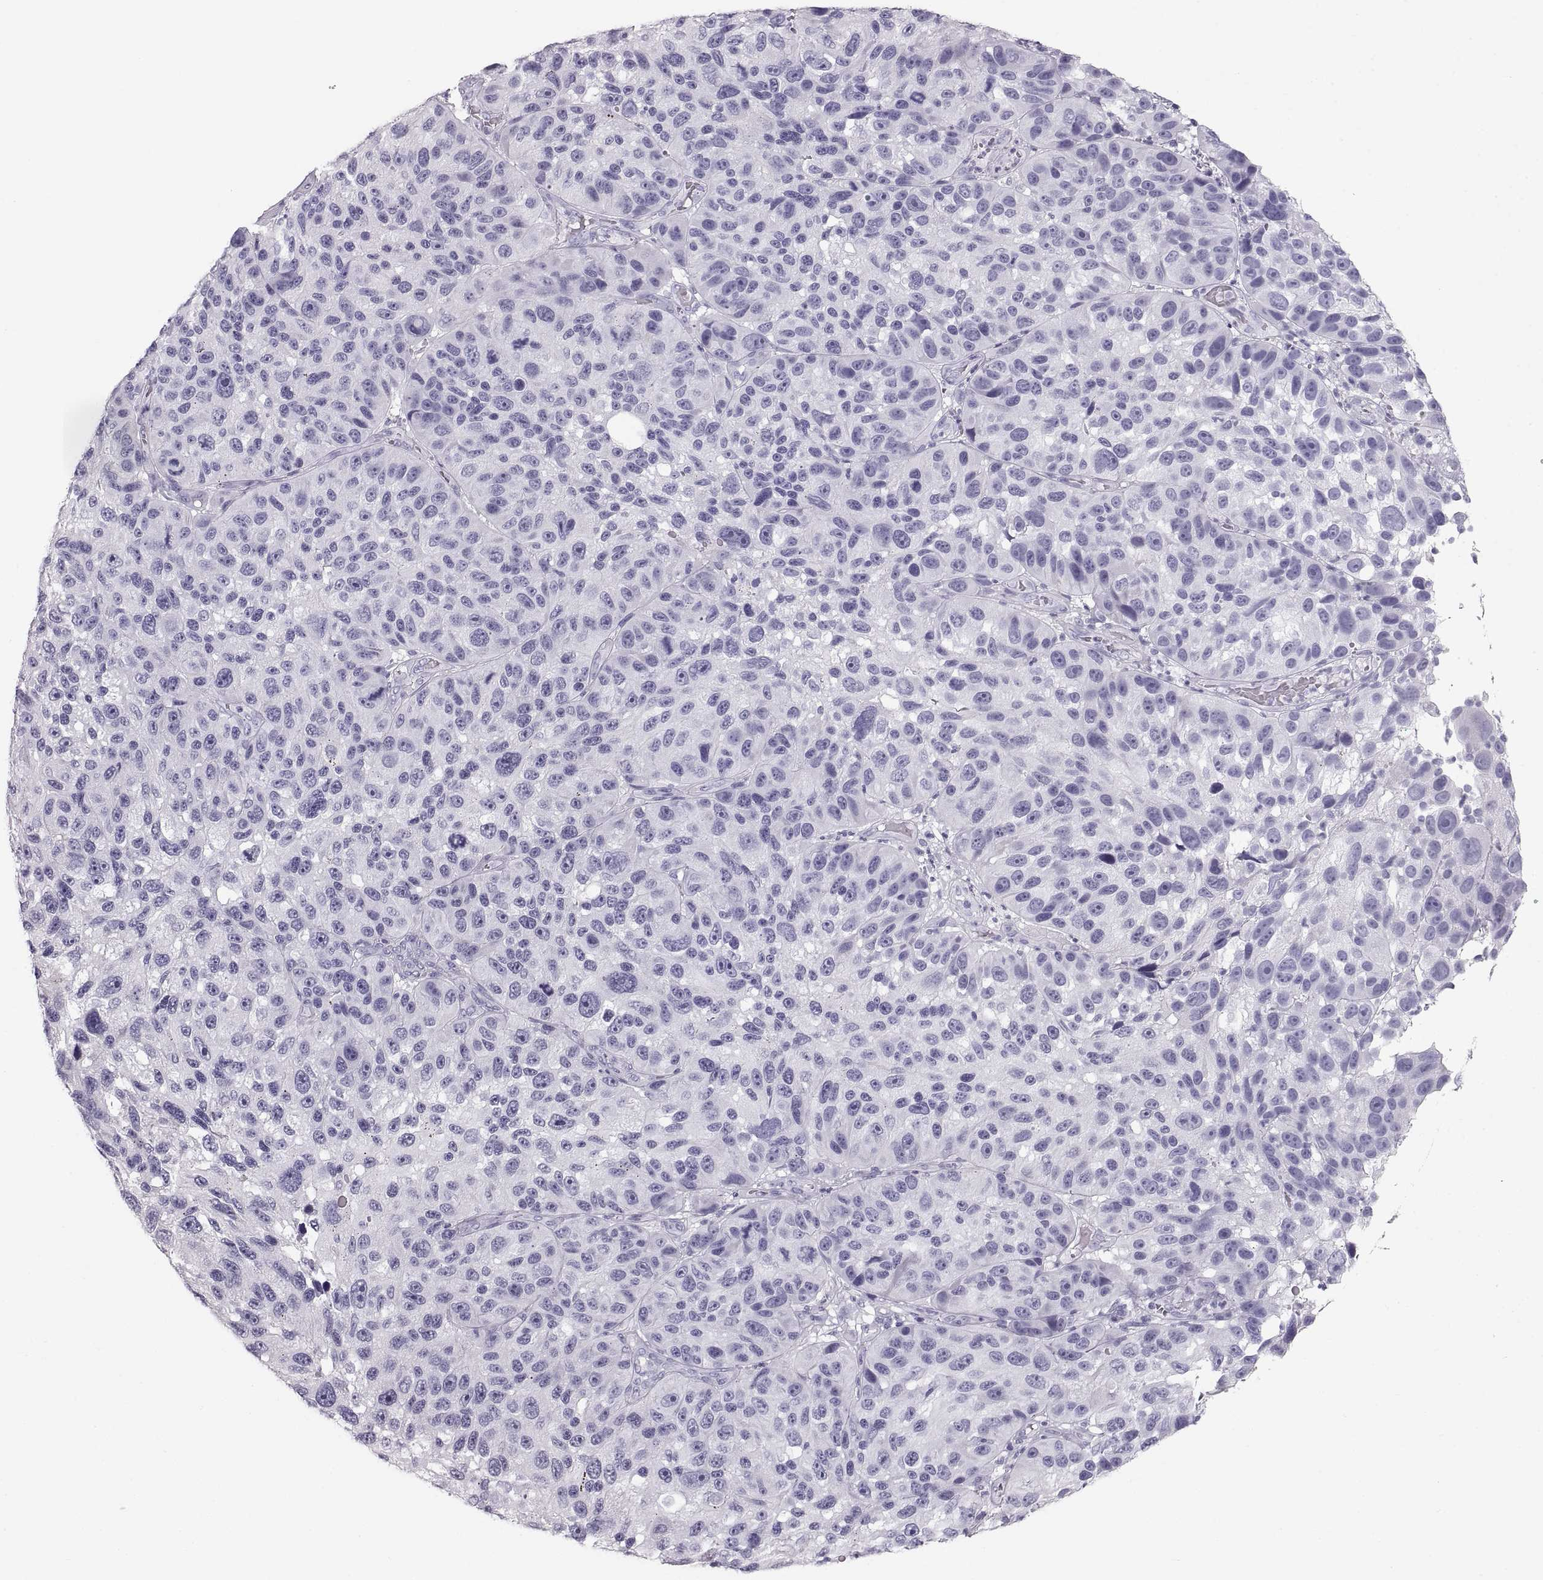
{"staining": {"intensity": "negative", "quantity": "none", "location": "none"}, "tissue": "melanoma", "cell_type": "Tumor cells", "image_type": "cancer", "snomed": [{"axis": "morphology", "description": "Malignant melanoma, NOS"}, {"axis": "topography", "description": "Skin"}], "caption": "The IHC histopathology image has no significant staining in tumor cells of melanoma tissue. (Brightfield microscopy of DAB (3,3'-diaminobenzidine) immunohistochemistry at high magnification).", "gene": "CRYAA", "patient": {"sex": "male", "age": 53}}